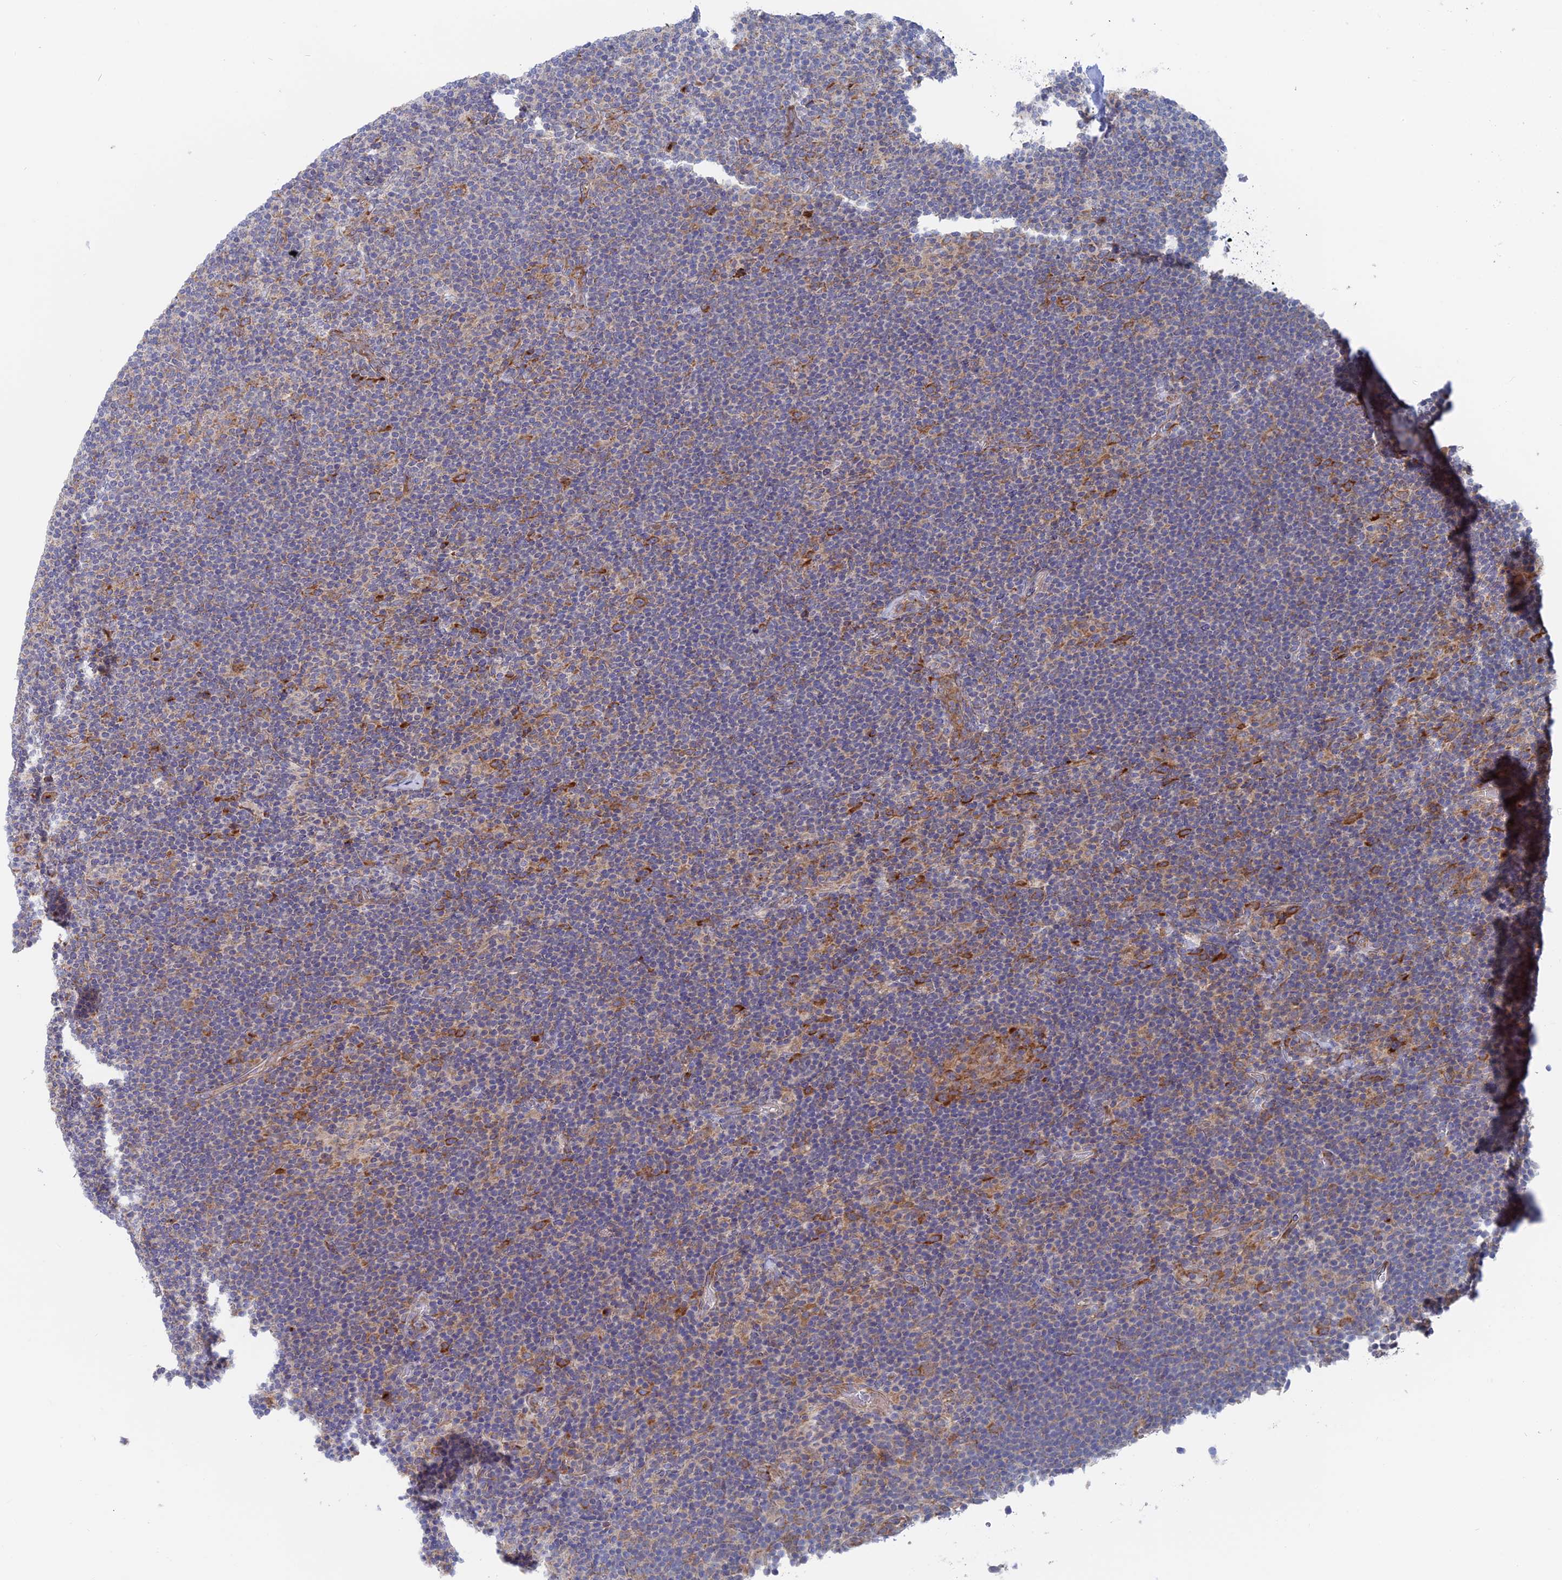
{"staining": {"intensity": "negative", "quantity": "none", "location": "none"}, "tissue": "lymphoma", "cell_type": "Tumor cells", "image_type": "cancer", "snomed": [{"axis": "morphology", "description": "Hodgkin's disease, NOS"}, {"axis": "topography", "description": "Lymph node"}], "caption": "There is no significant staining in tumor cells of lymphoma.", "gene": "TBC1D30", "patient": {"sex": "female", "age": 57}}